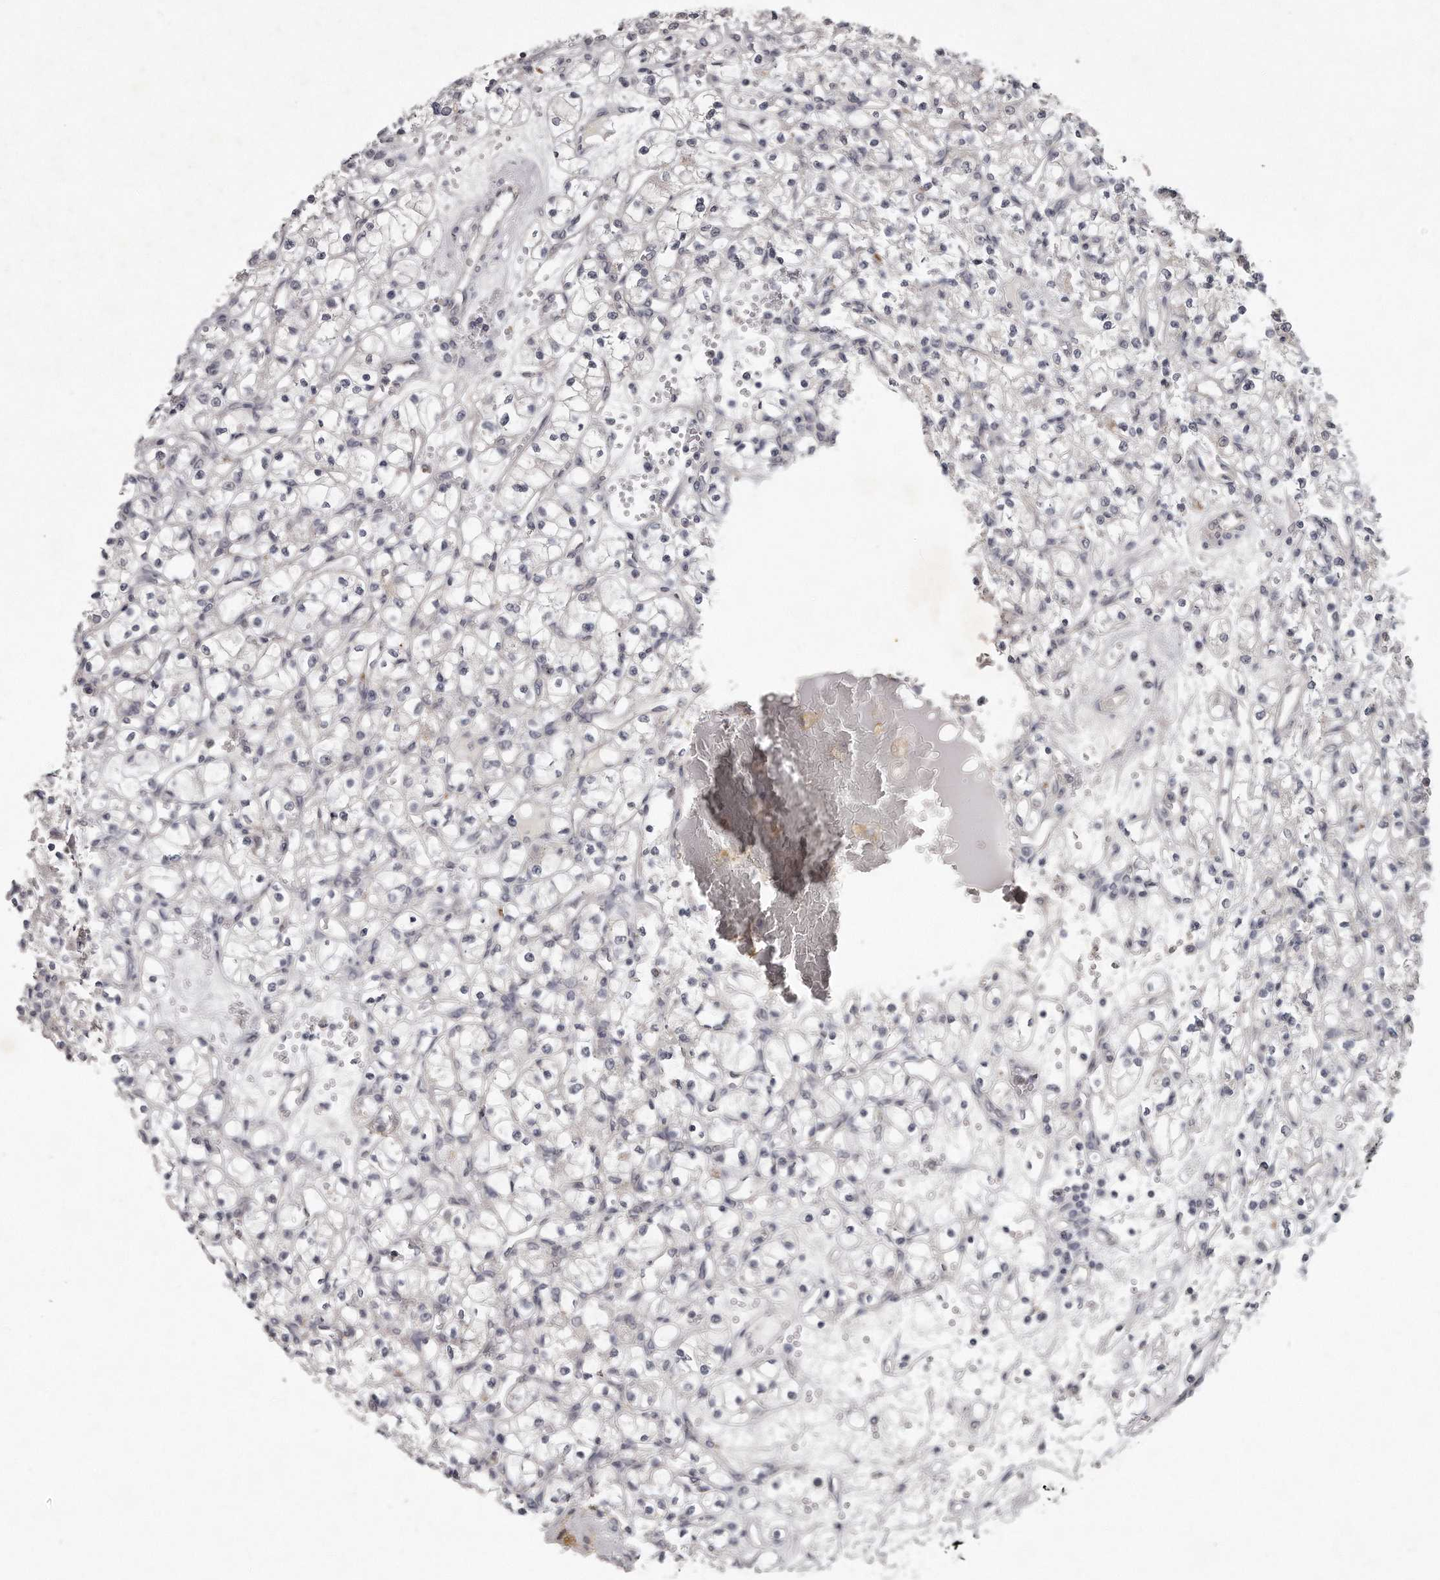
{"staining": {"intensity": "negative", "quantity": "none", "location": "none"}, "tissue": "renal cancer", "cell_type": "Tumor cells", "image_type": "cancer", "snomed": [{"axis": "morphology", "description": "Adenocarcinoma, NOS"}, {"axis": "topography", "description": "Kidney"}], "caption": "Immunohistochemistry of human renal cancer displays no positivity in tumor cells.", "gene": "GGCT", "patient": {"sex": "female", "age": 59}}